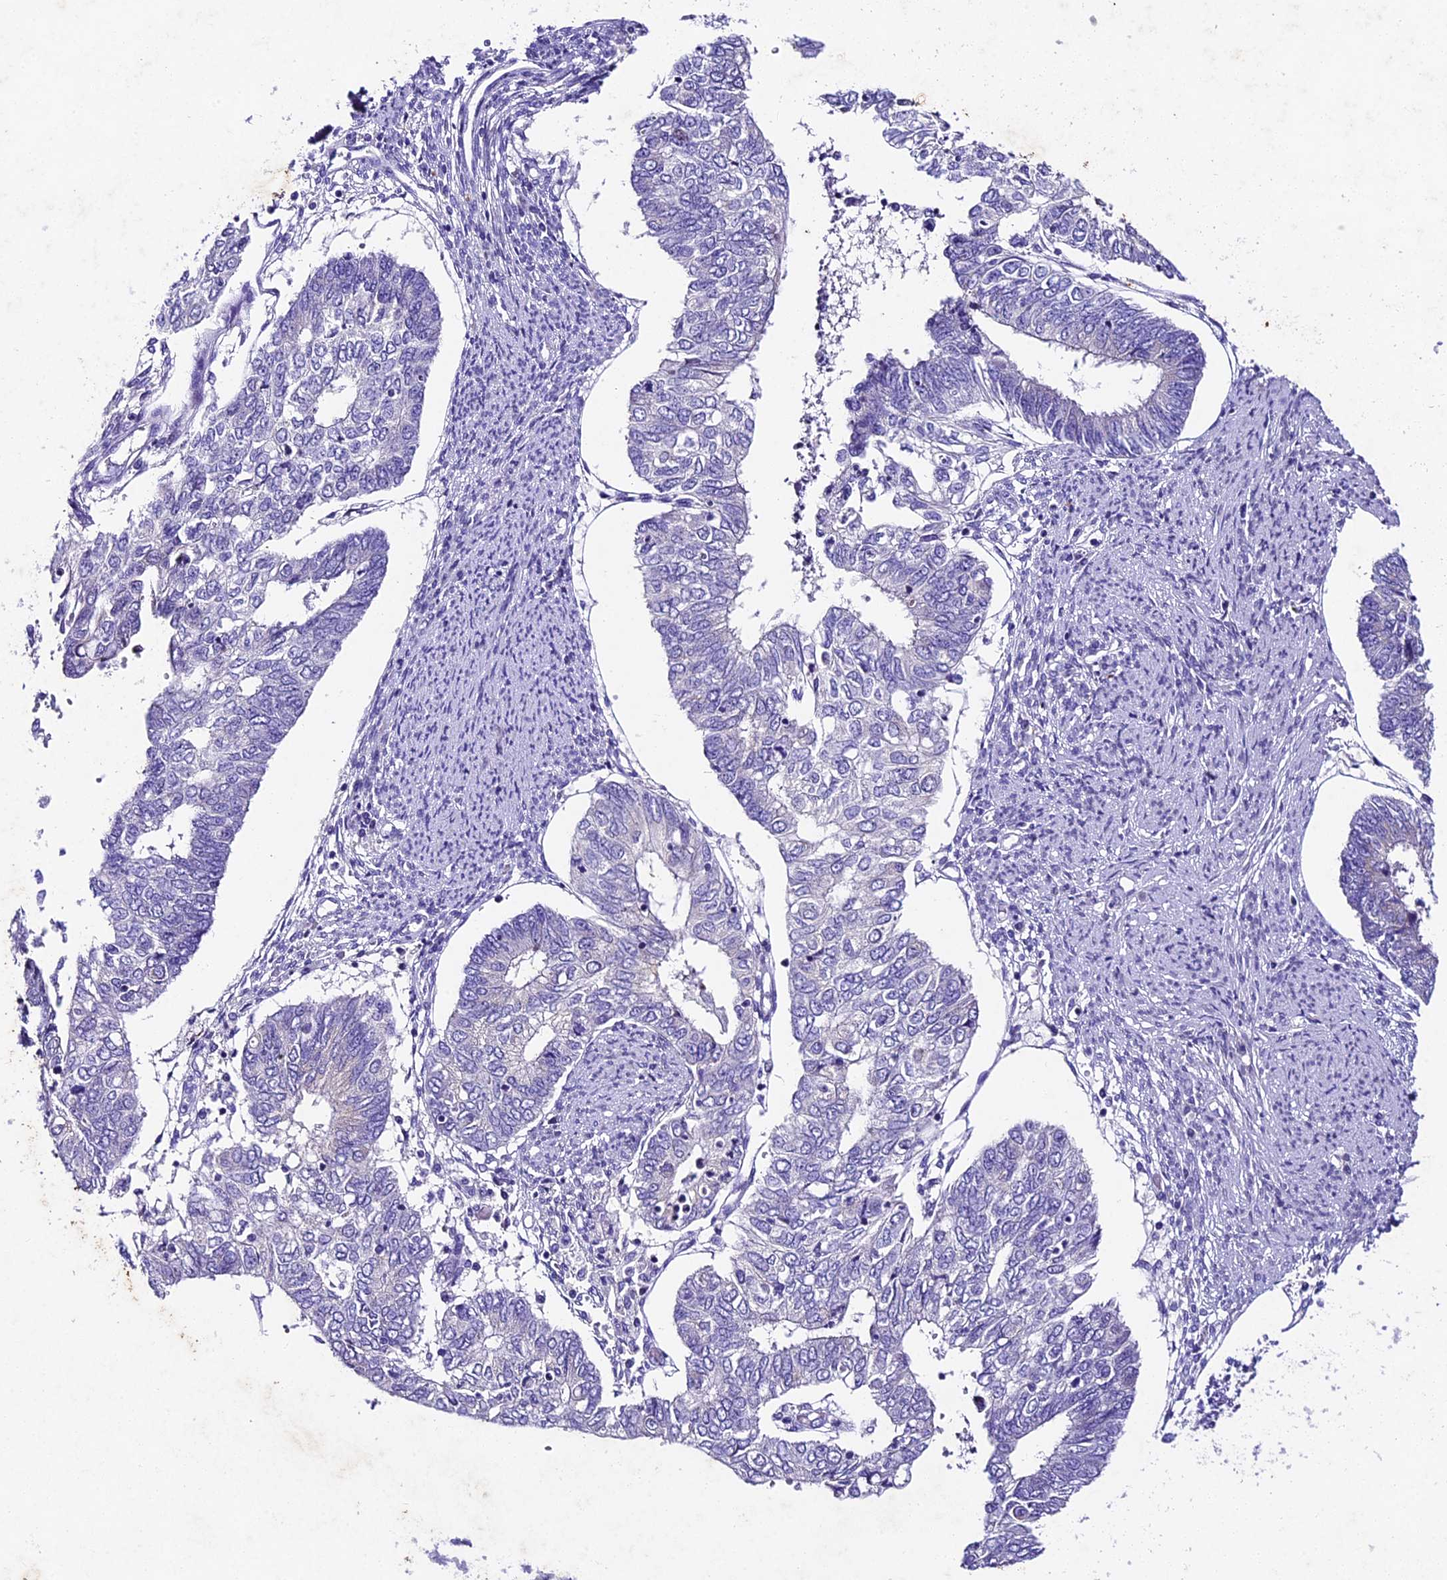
{"staining": {"intensity": "negative", "quantity": "none", "location": "none"}, "tissue": "endometrial cancer", "cell_type": "Tumor cells", "image_type": "cancer", "snomed": [{"axis": "morphology", "description": "Adenocarcinoma, NOS"}, {"axis": "topography", "description": "Endometrium"}], "caption": "Tumor cells show no significant staining in endometrial cancer. (Stains: DAB IHC with hematoxylin counter stain, Microscopy: brightfield microscopy at high magnification).", "gene": "IFT140", "patient": {"sex": "female", "age": 68}}